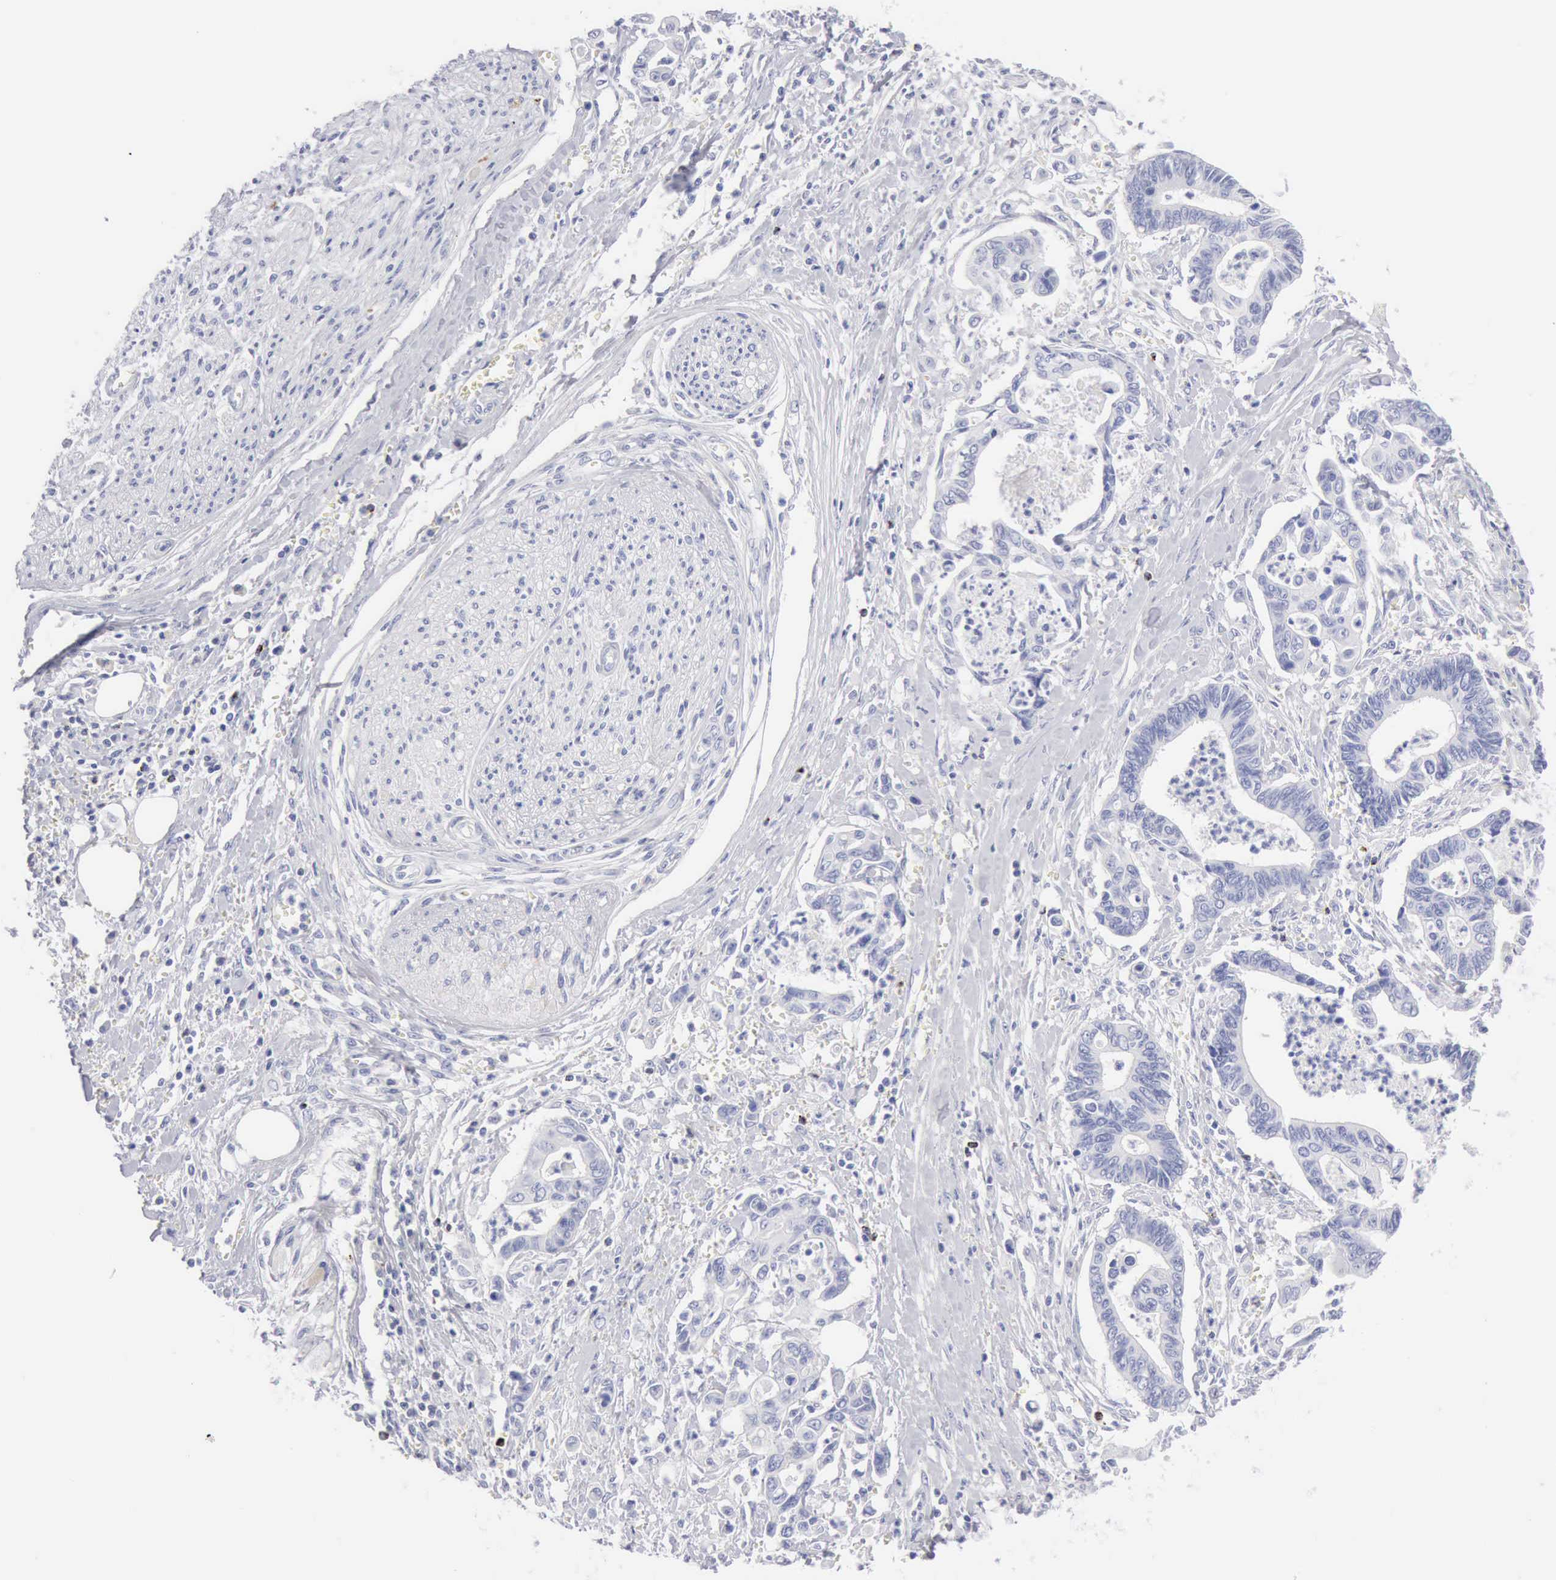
{"staining": {"intensity": "negative", "quantity": "none", "location": "none"}, "tissue": "pancreatic cancer", "cell_type": "Tumor cells", "image_type": "cancer", "snomed": [{"axis": "morphology", "description": "Adenocarcinoma, NOS"}, {"axis": "topography", "description": "Pancreas"}], "caption": "Human pancreatic cancer (adenocarcinoma) stained for a protein using IHC shows no expression in tumor cells.", "gene": "GZMB", "patient": {"sex": "female", "age": 70}}